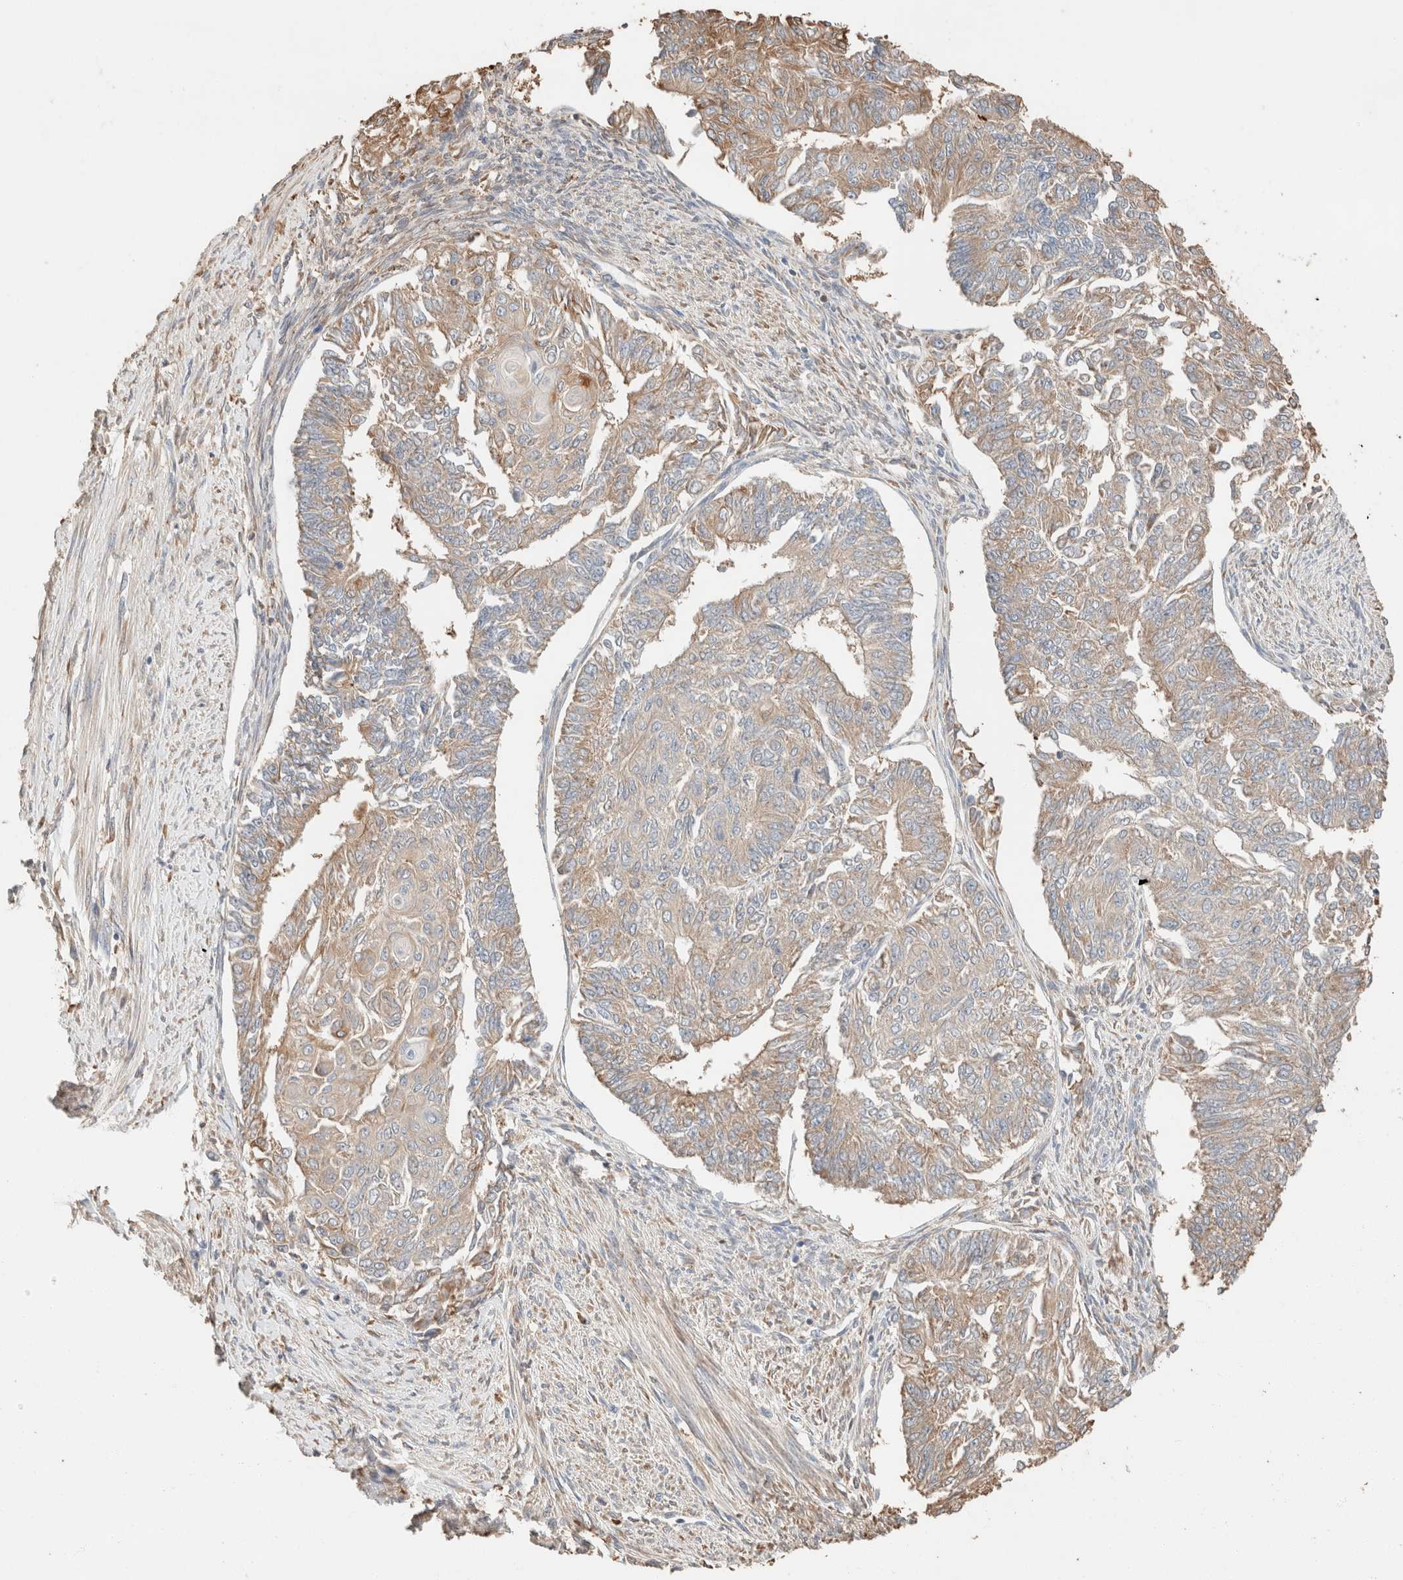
{"staining": {"intensity": "weak", "quantity": ">75%", "location": "cytoplasmic/membranous"}, "tissue": "endometrial cancer", "cell_type": "Tumor cells", "image_type": "cancer", "snomed": [{"axis": "morphology", "description": "Adenocarcinoma, NOS"}, {"axis": "topography", "description": "Endometrium"}], "caption": "Protein expression by immunohistochemistry reveals weak cytoplasmic/membranous staining in approximately >75% of tumor cells in adenocarcinoma (endometrial).", "gene": "TUBD1", "patient": {"sex": "female", "age": 32}}